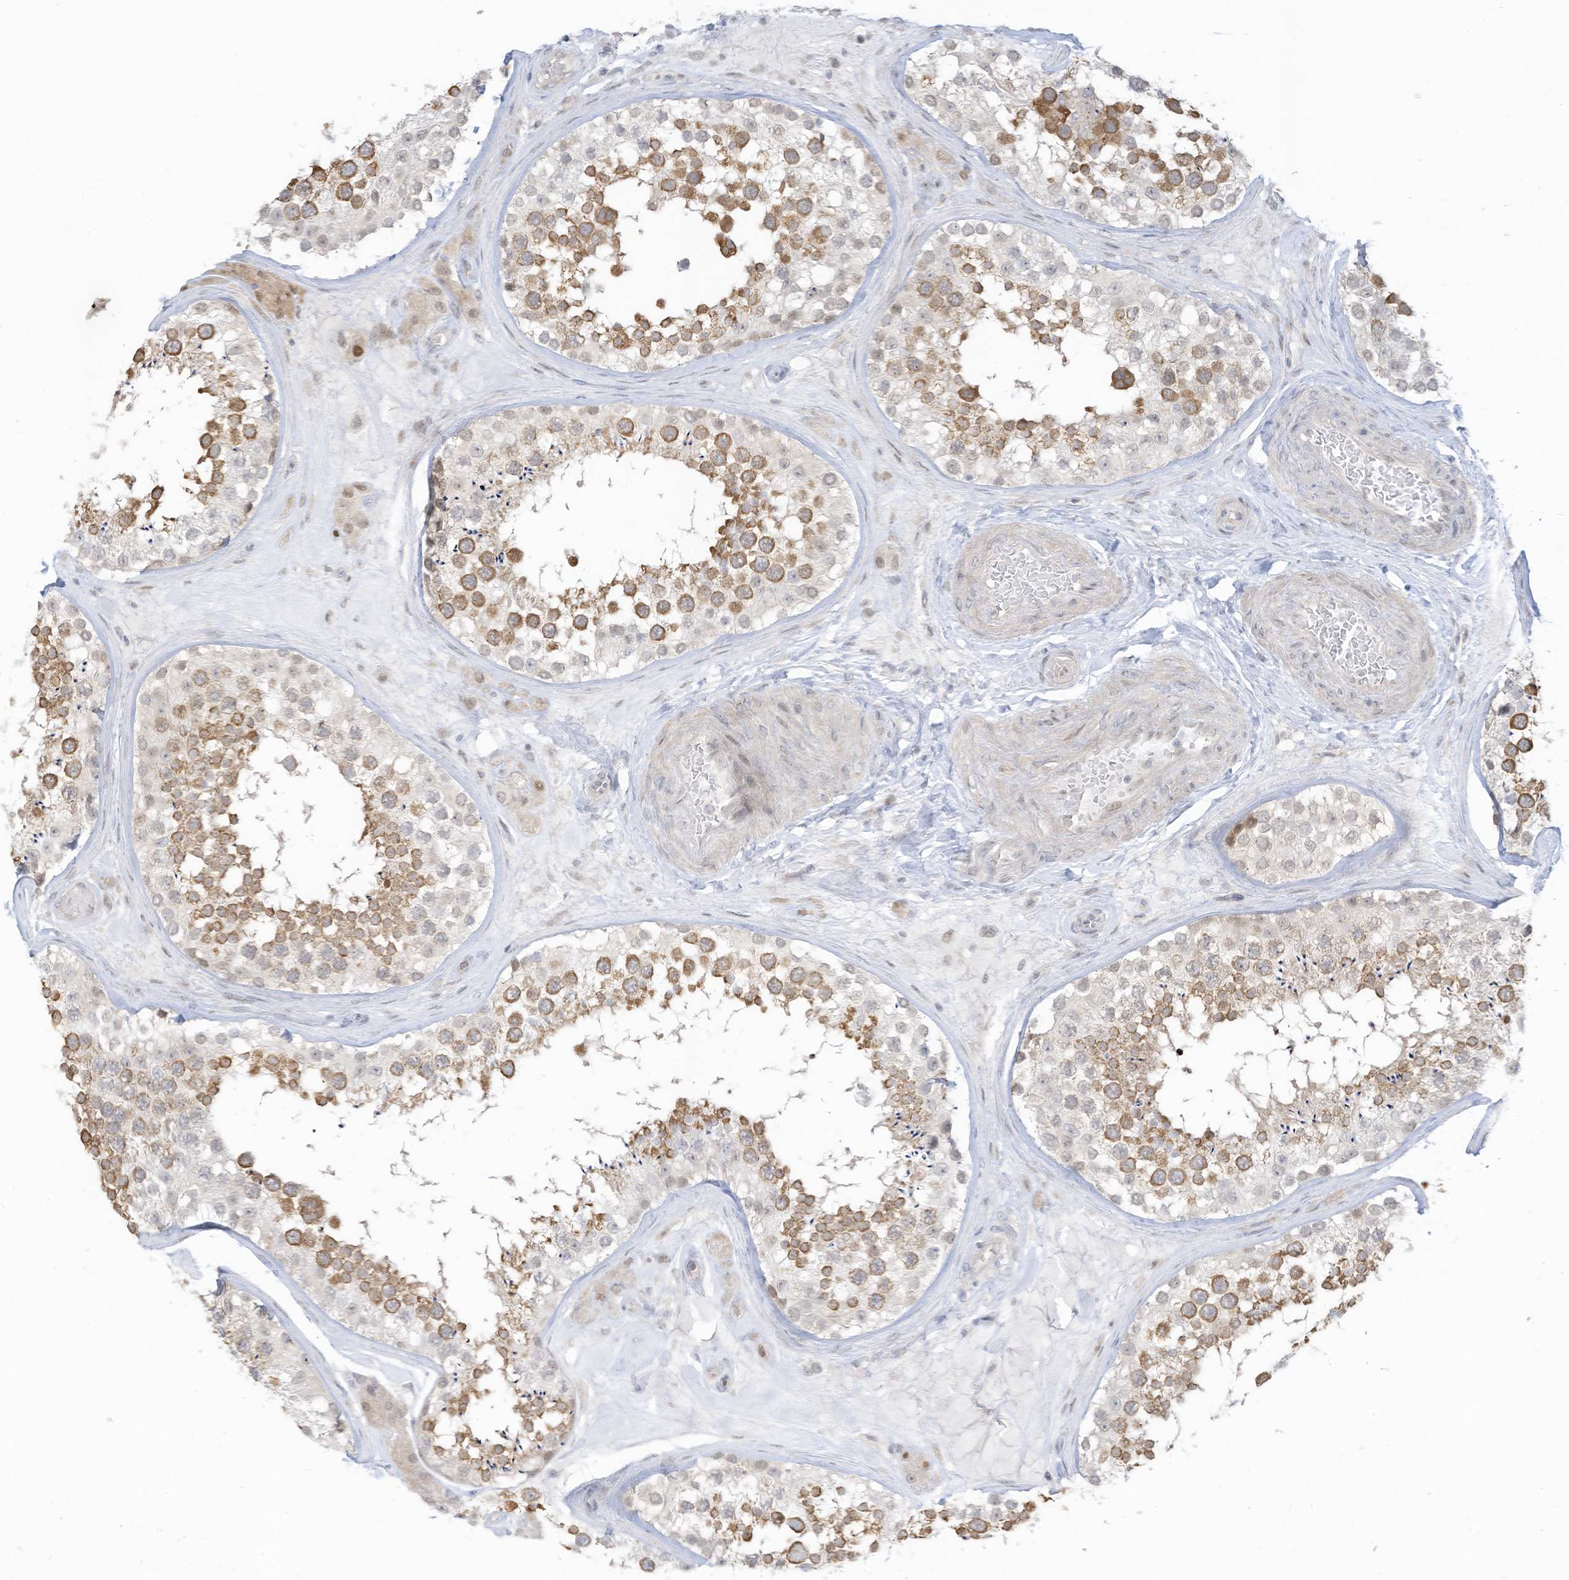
{"staining": {"intensity": "moderate", "quantity": "25%-75%", "location": "cytoplasmic/membranous"}, "tissue": "testis", "cell_type": "Cells in seminiferous ducts", "image_type": "normal", "snomed": [{"axis": "morphology", "description": "Normal tissue, NOS"}, {"axis": "topography", "description": "Testis"}], "caption": "Immunohistochemistry (IHC) micrograph of unremarkable testis: human testis stained using immunohistochemistry (IHC) shows medium levels of moderate protein expression localized specifically in the cytoplasmic/membranous of cells in seminiferous ducts, appearing as a cytoplasmic/membranous brown color.", "gene": "ASPRV1", "patient": {"sex": "male", "age": 46}}